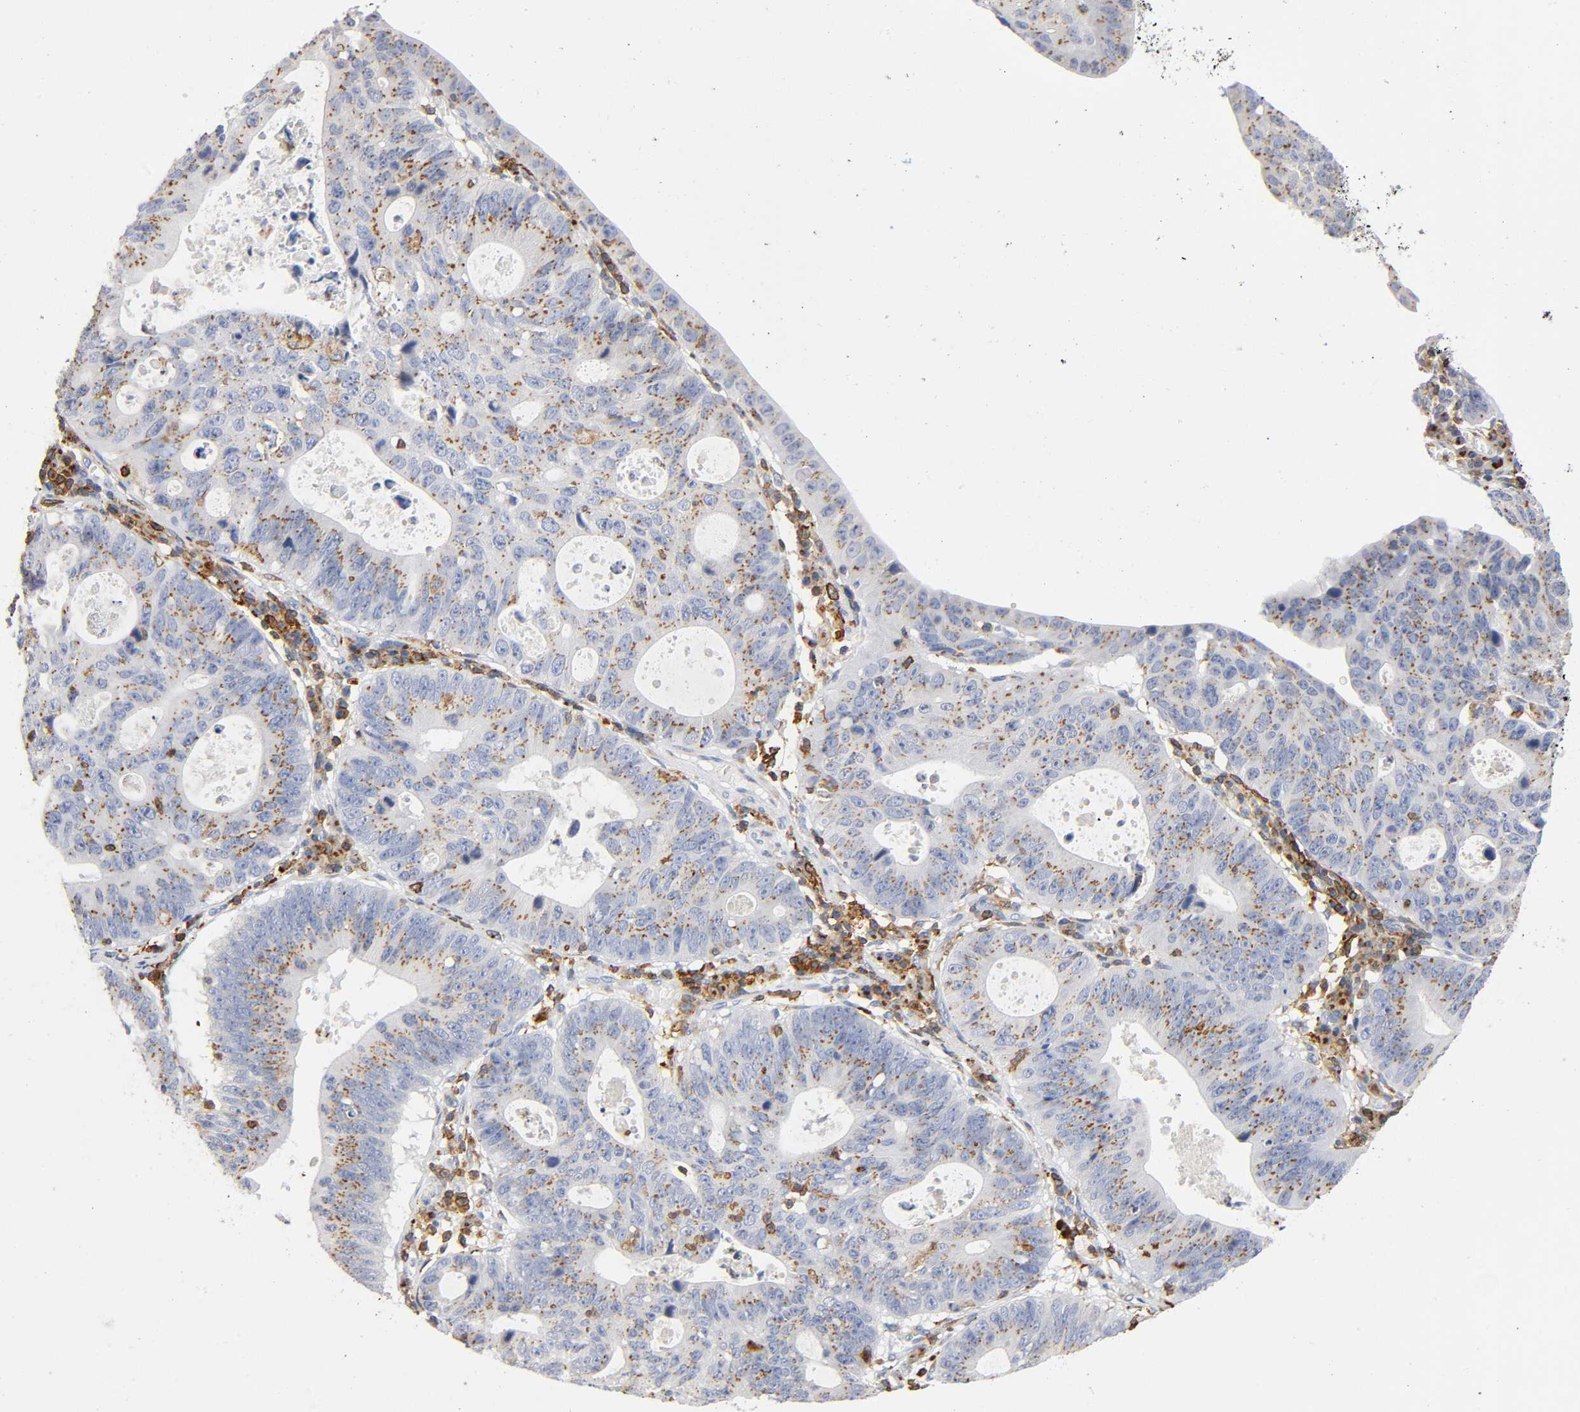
{"staining": {"intensity": "moderate", "quantity": ">75%", "location": "cytoplasmic/membranous"}, "tissue": "stomach cancer", "cell_type": "Tumor cells", "image_type": "cancer", "snomed": [{"axis": "morphology", "description": "Adenocarcinoma, NOS"}, {"axis": "topography", "description": "Stomach"}], "caption": "Immunohistochemical staining of stomach cancer displays moderate cytoplasmic/membranous protein positivity in approximately >75% of tumor cells.", "gene": "CAPN10", "patient": {"sex": "male", "age": 59}}